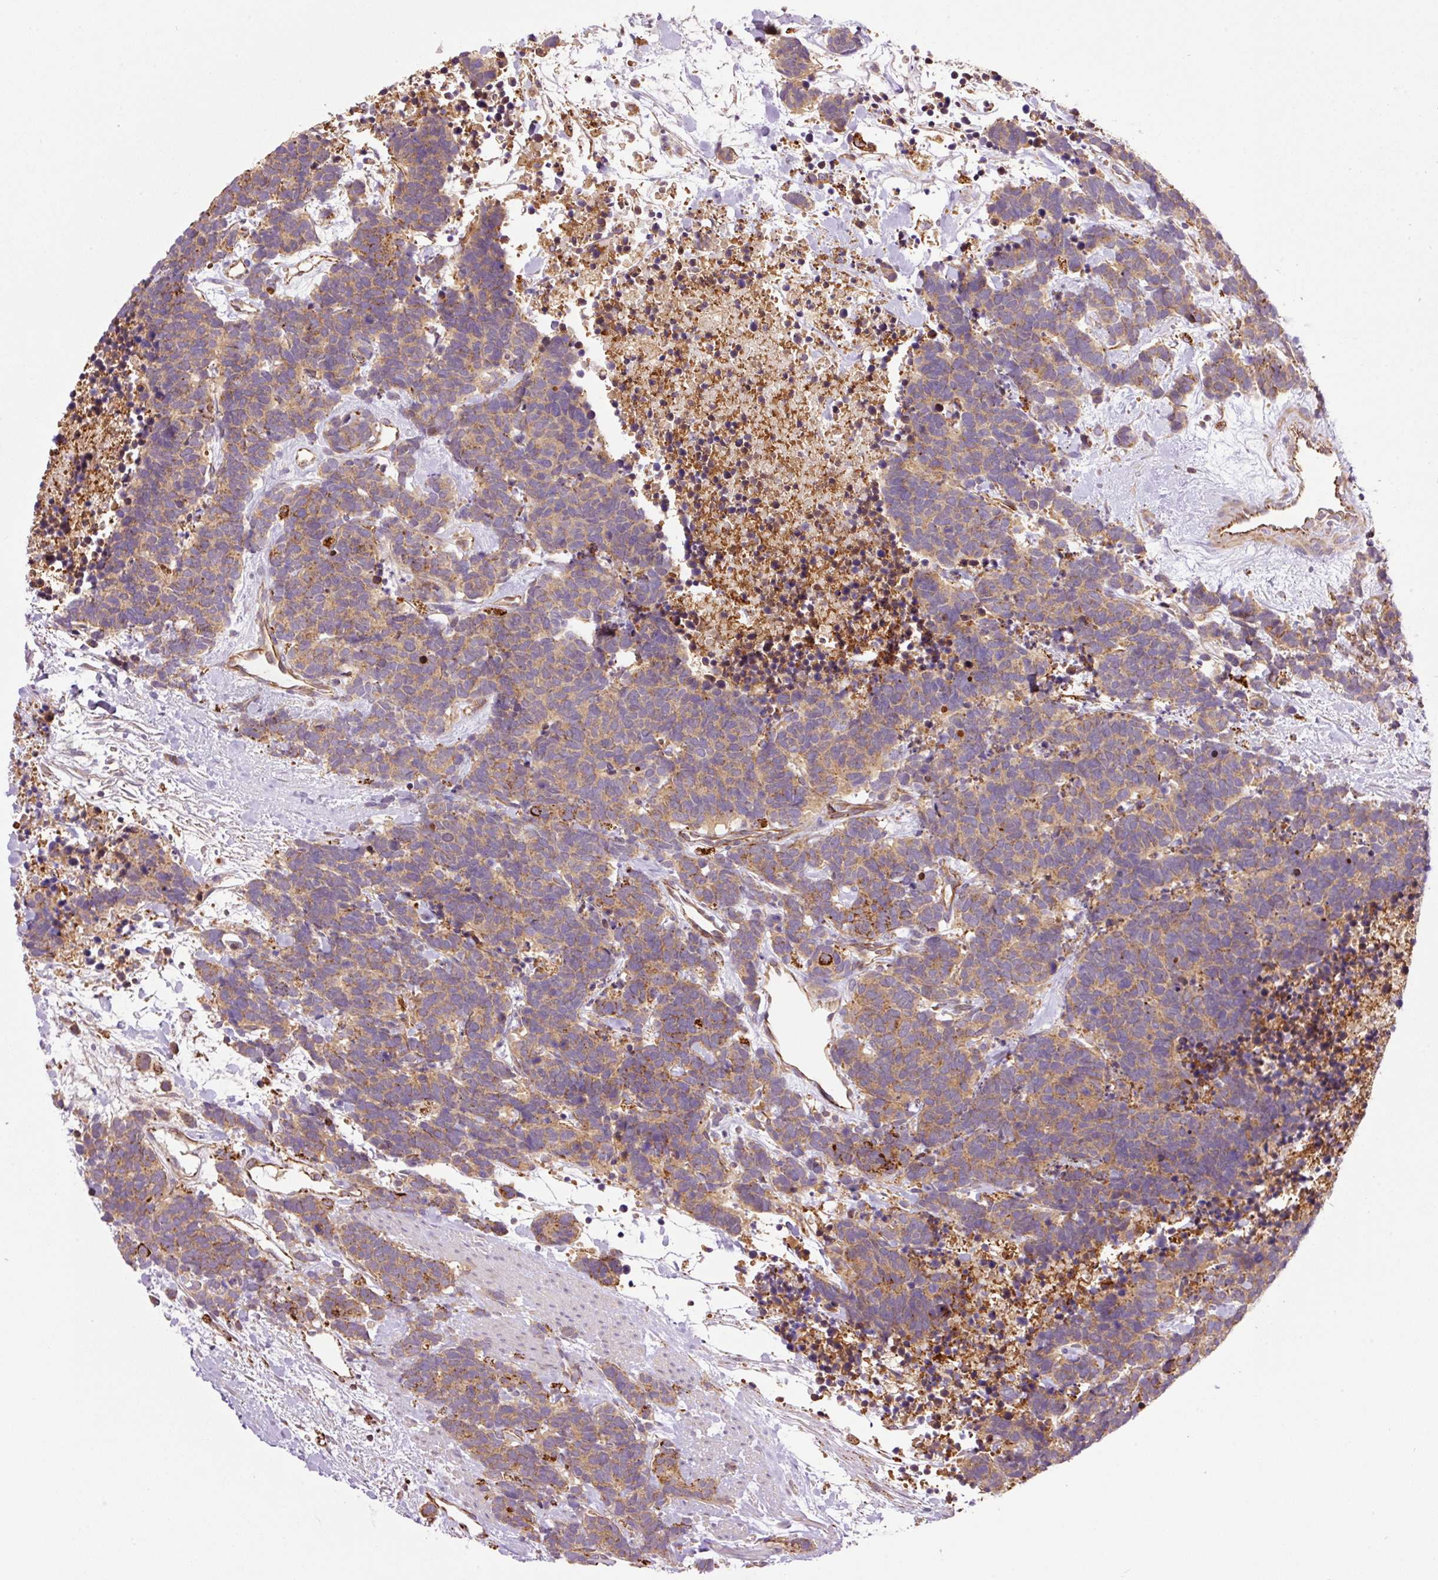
{"staining": {"intensity": "moderate", "quantity": ">75%", "location": "cytoplasmic/membranous"}, "tissue": "carcinoid", "cell_type": "Tumor cells", "image_type": "cancer", "snomed": [{"axis": "morphology", "description": "Carcinoma, NOS"}, {"axis": "morphology", "description": "Carcinoid, malignant, NOS"}, {"axis": "topography", "description": "Prostate"}], "caption": "The immunohistochemical stain shows moderate cytoplasmic/membranous staining in tumor cells of carcinoma tissue. Nuclei are stained in blue.", "gene": "PCK2", "patient": {"sex": "male", "age": 57}}